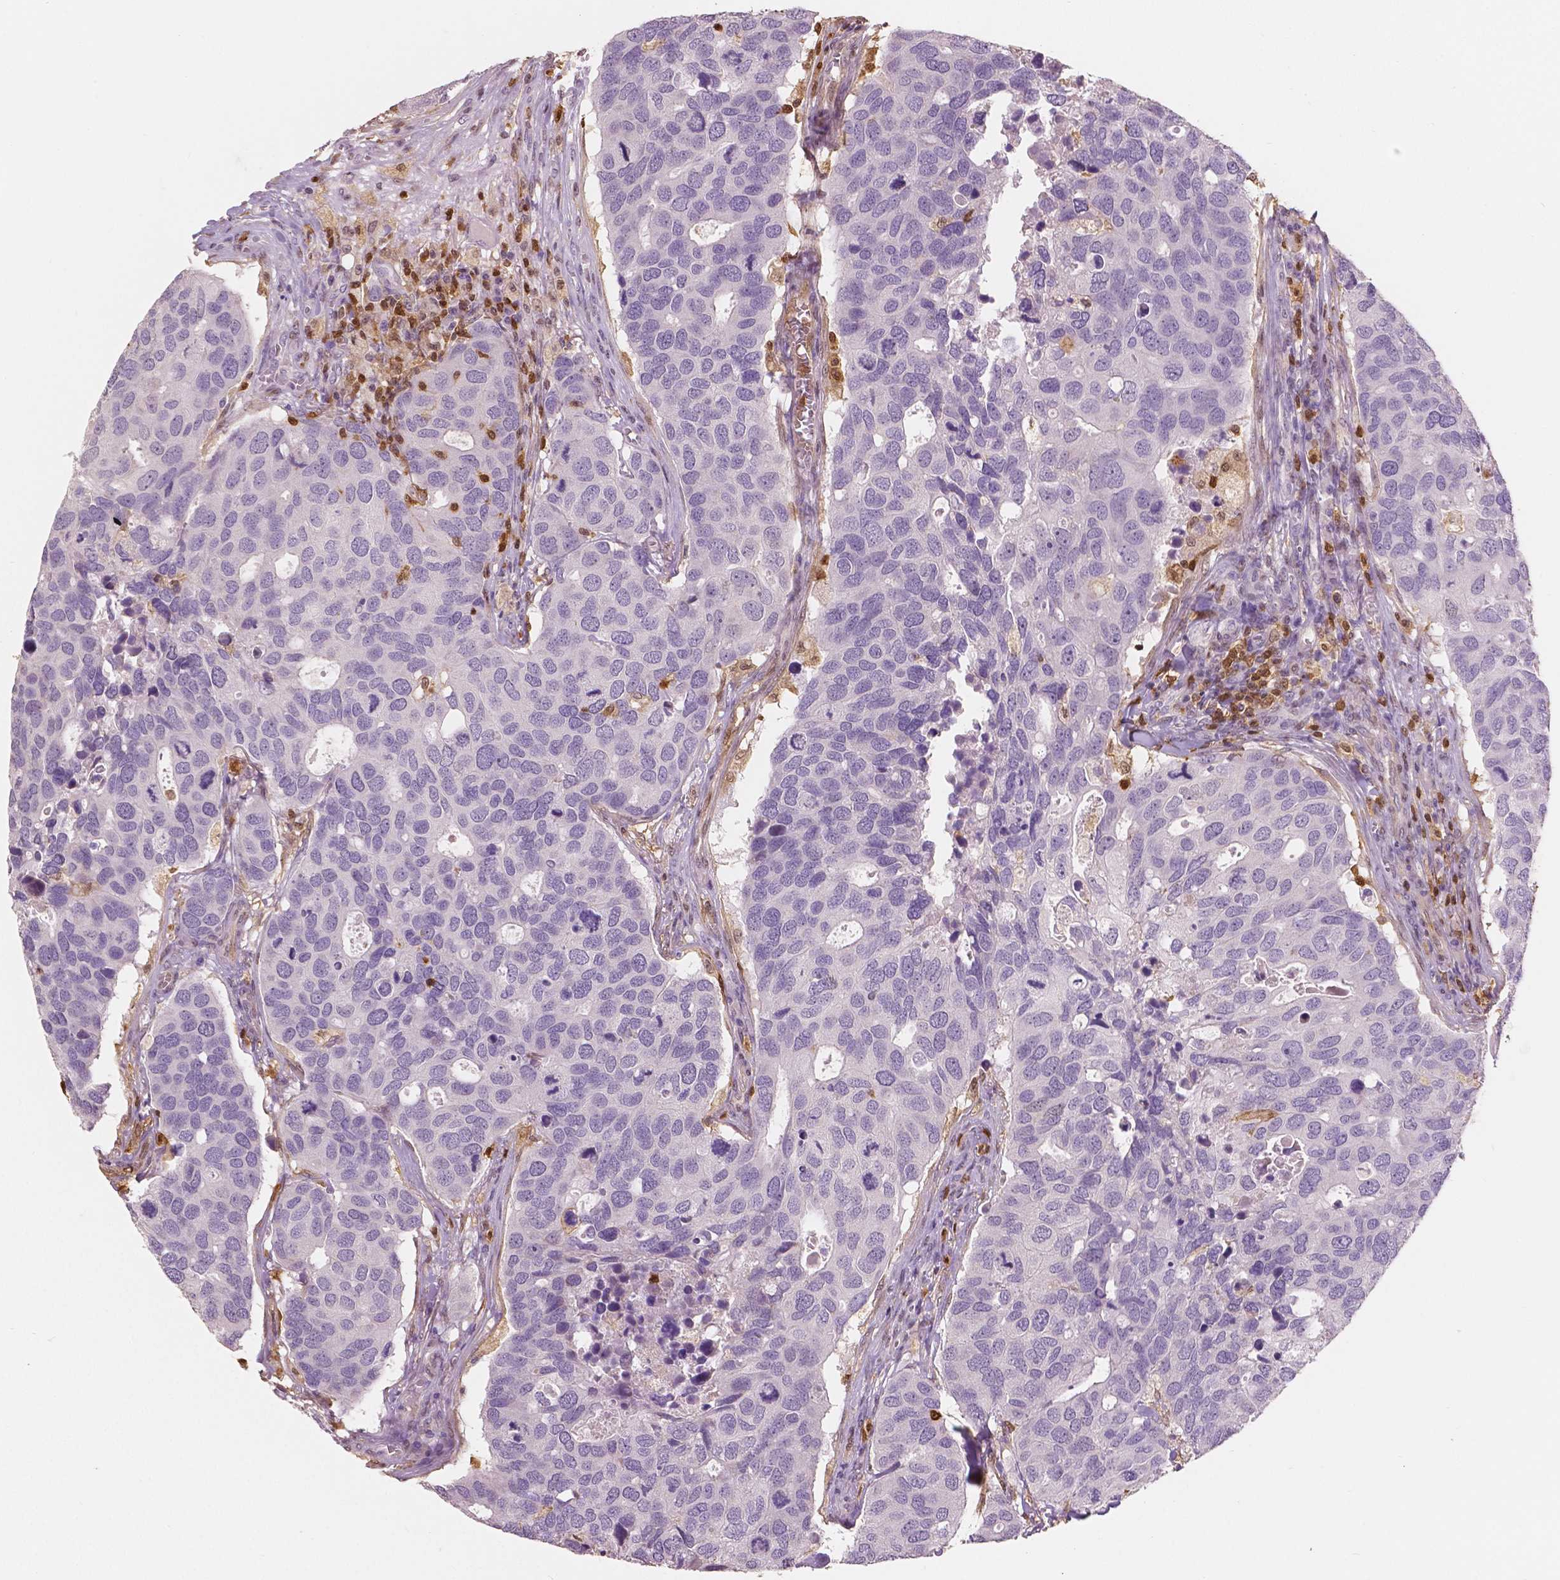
{"staining": {"intensity": "negative", "quantity": "none", "location": "none"}, "tissue": "breast cancer", "cell_type": "Tumor cells", "image_type": "cancer", "snomed": [{"axis": "morphology", "description": "Duct carcinoma"}, {"axis": "topography", "description": "Breast"}], "caption": "This is an immunohistochemistry (IHC) histopathology image of human breast infiltrating ductal carcinoma. There is no positivity in tumor cells.", "gene": "S100A4", "patient": {"sex": "female", "age": 83}}